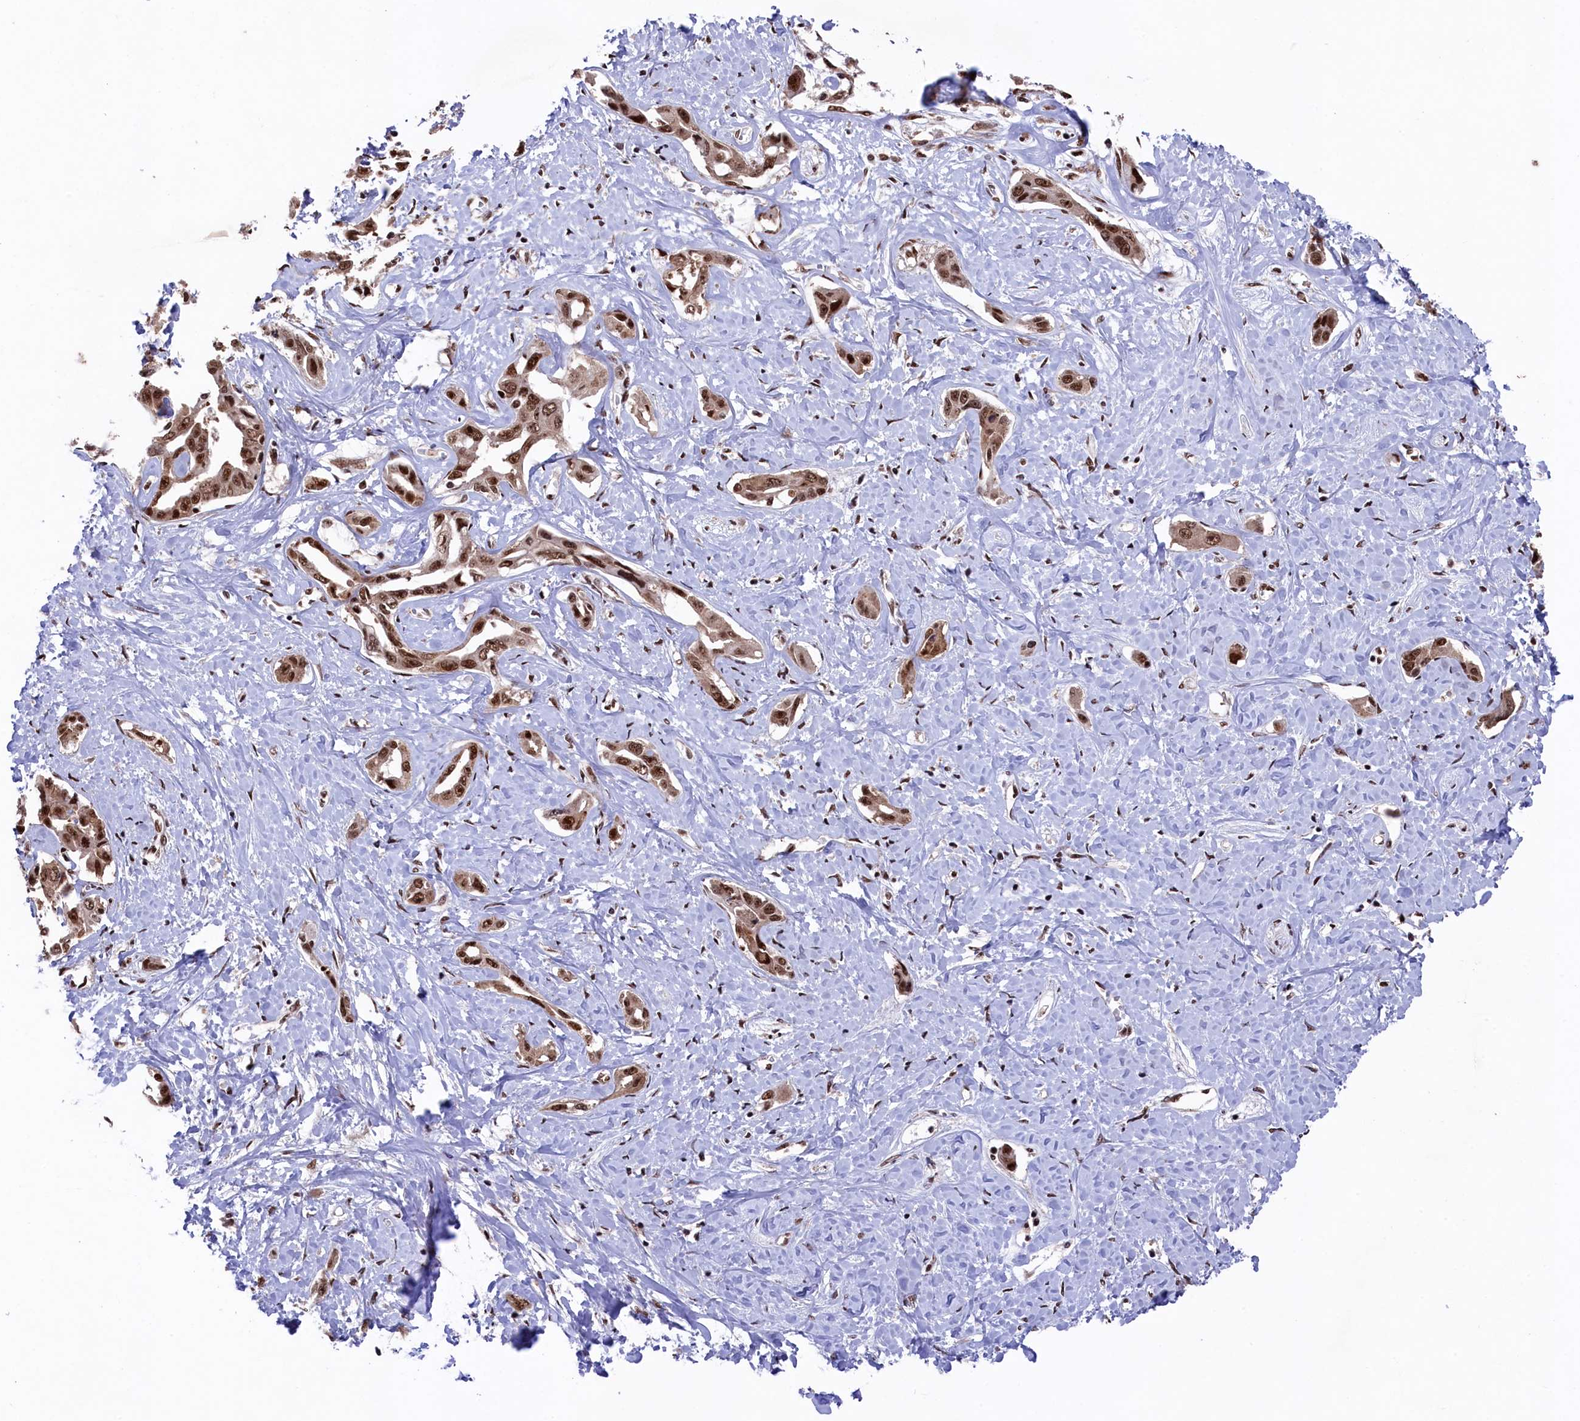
{"staining": {"intensity": "strong", "quantity": ">75%", "location": "nuclear"}, "tissue": "liver cancer", "cell_type": "Tumor cells", "image_type": "cancer", "snomed": [{"axis": "morphology", "description": "Cholangiocarcinoma"}, {"axis": "topography", "description": "Liver"}], "caption": "DAB (3,3'-diaminobenzidine) immunohistochemical staining of liver cholangiocarcinoma demonstrates strong nuclear protein staining in approximately >75% of tumor cells.", "gene": "PRPF31", "patient": {"sex": "male", "age": 59}}